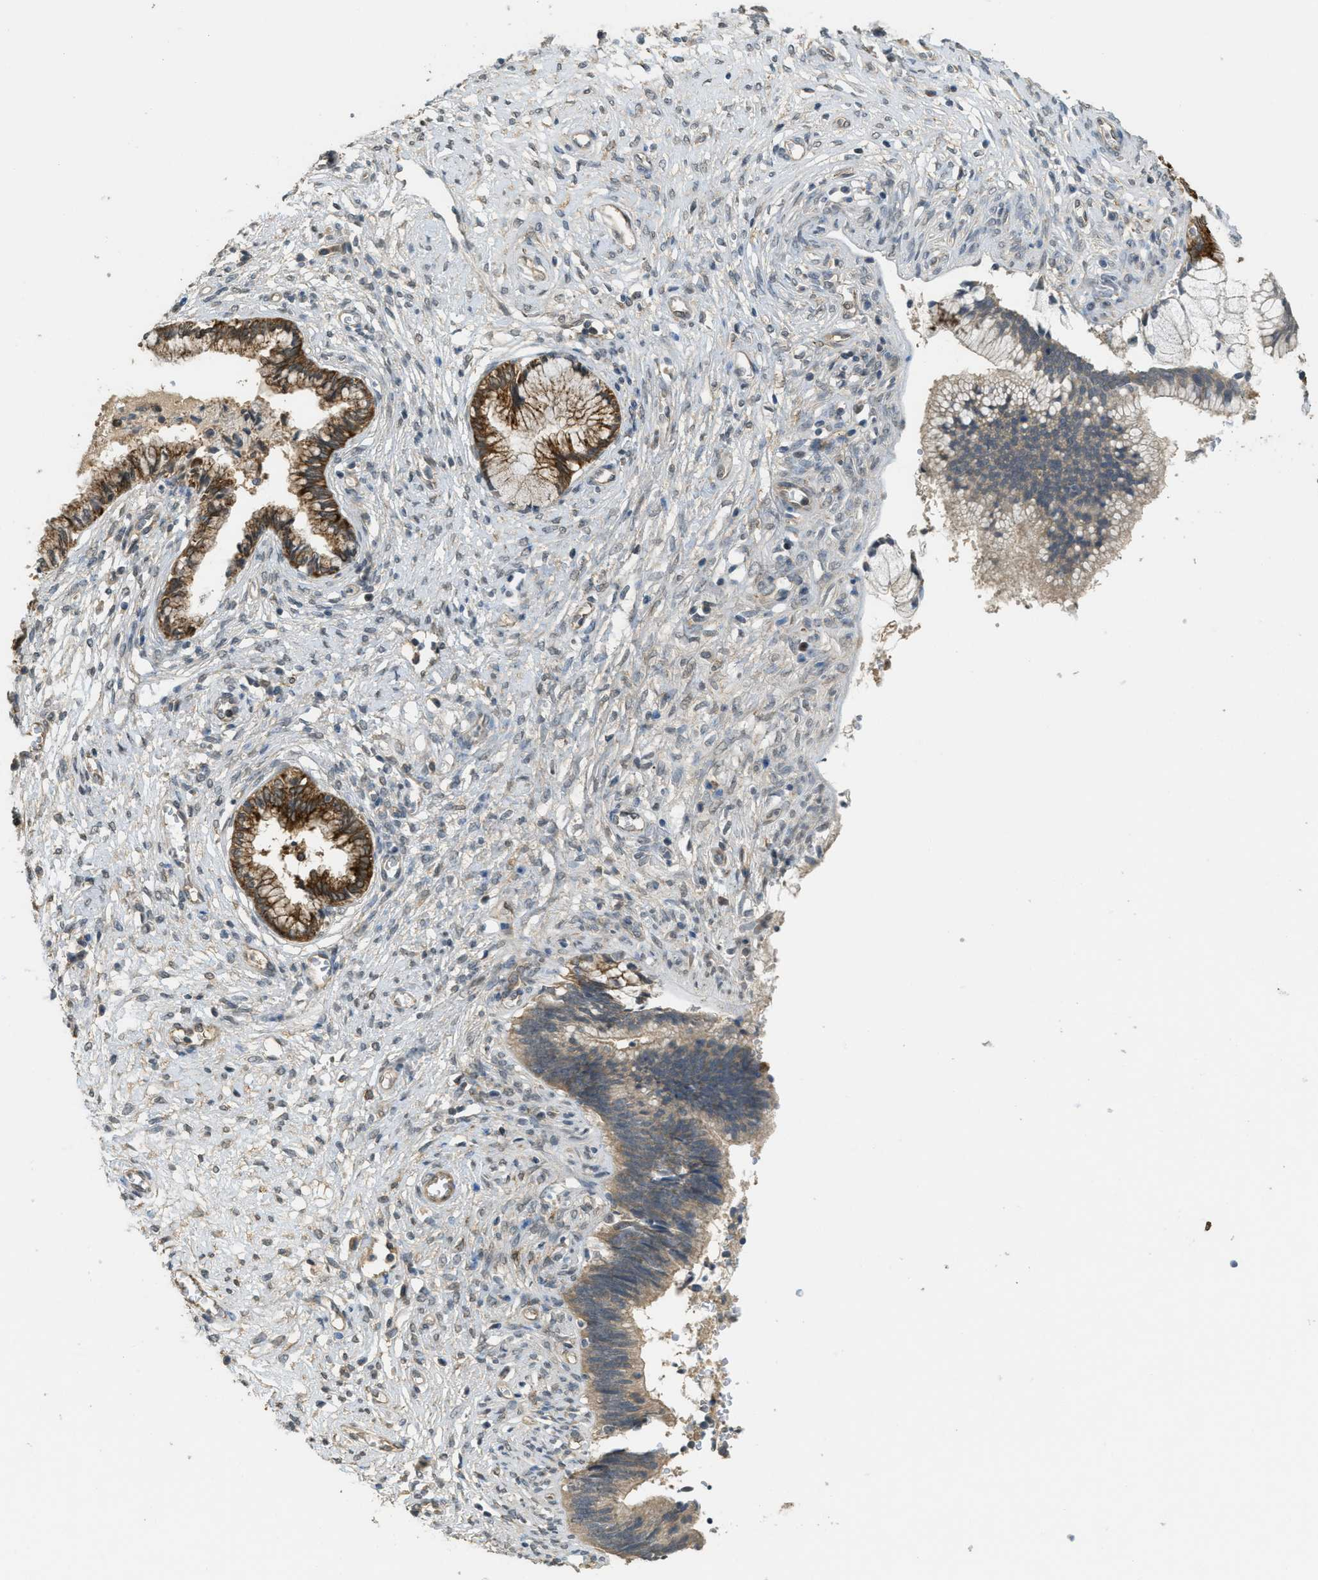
{"staining": {"intensity": "weak", "quantity": "25%-75%", "location": "cytoplasmic/membranous"}, "tissue": "cervical cancer", "cell_type": "Tumor cells", "image_type": "cancer", "snomed": [{"axis": "morphology", "description": "Adenocarcinoma, NOS"}, {"axis": "topography", "description": "Cervix"}], "caption": "Brown immunohistochemical staining in human adenocarcinoma (cervical) displays weak cytoplasmic/membranous staining in approximately 25%-75% of tumor cells. (IHC, brightfield microscopy, high magnification).", "gene": "IGF2BP2", "patient": {"sex": "female", "age": 44}}